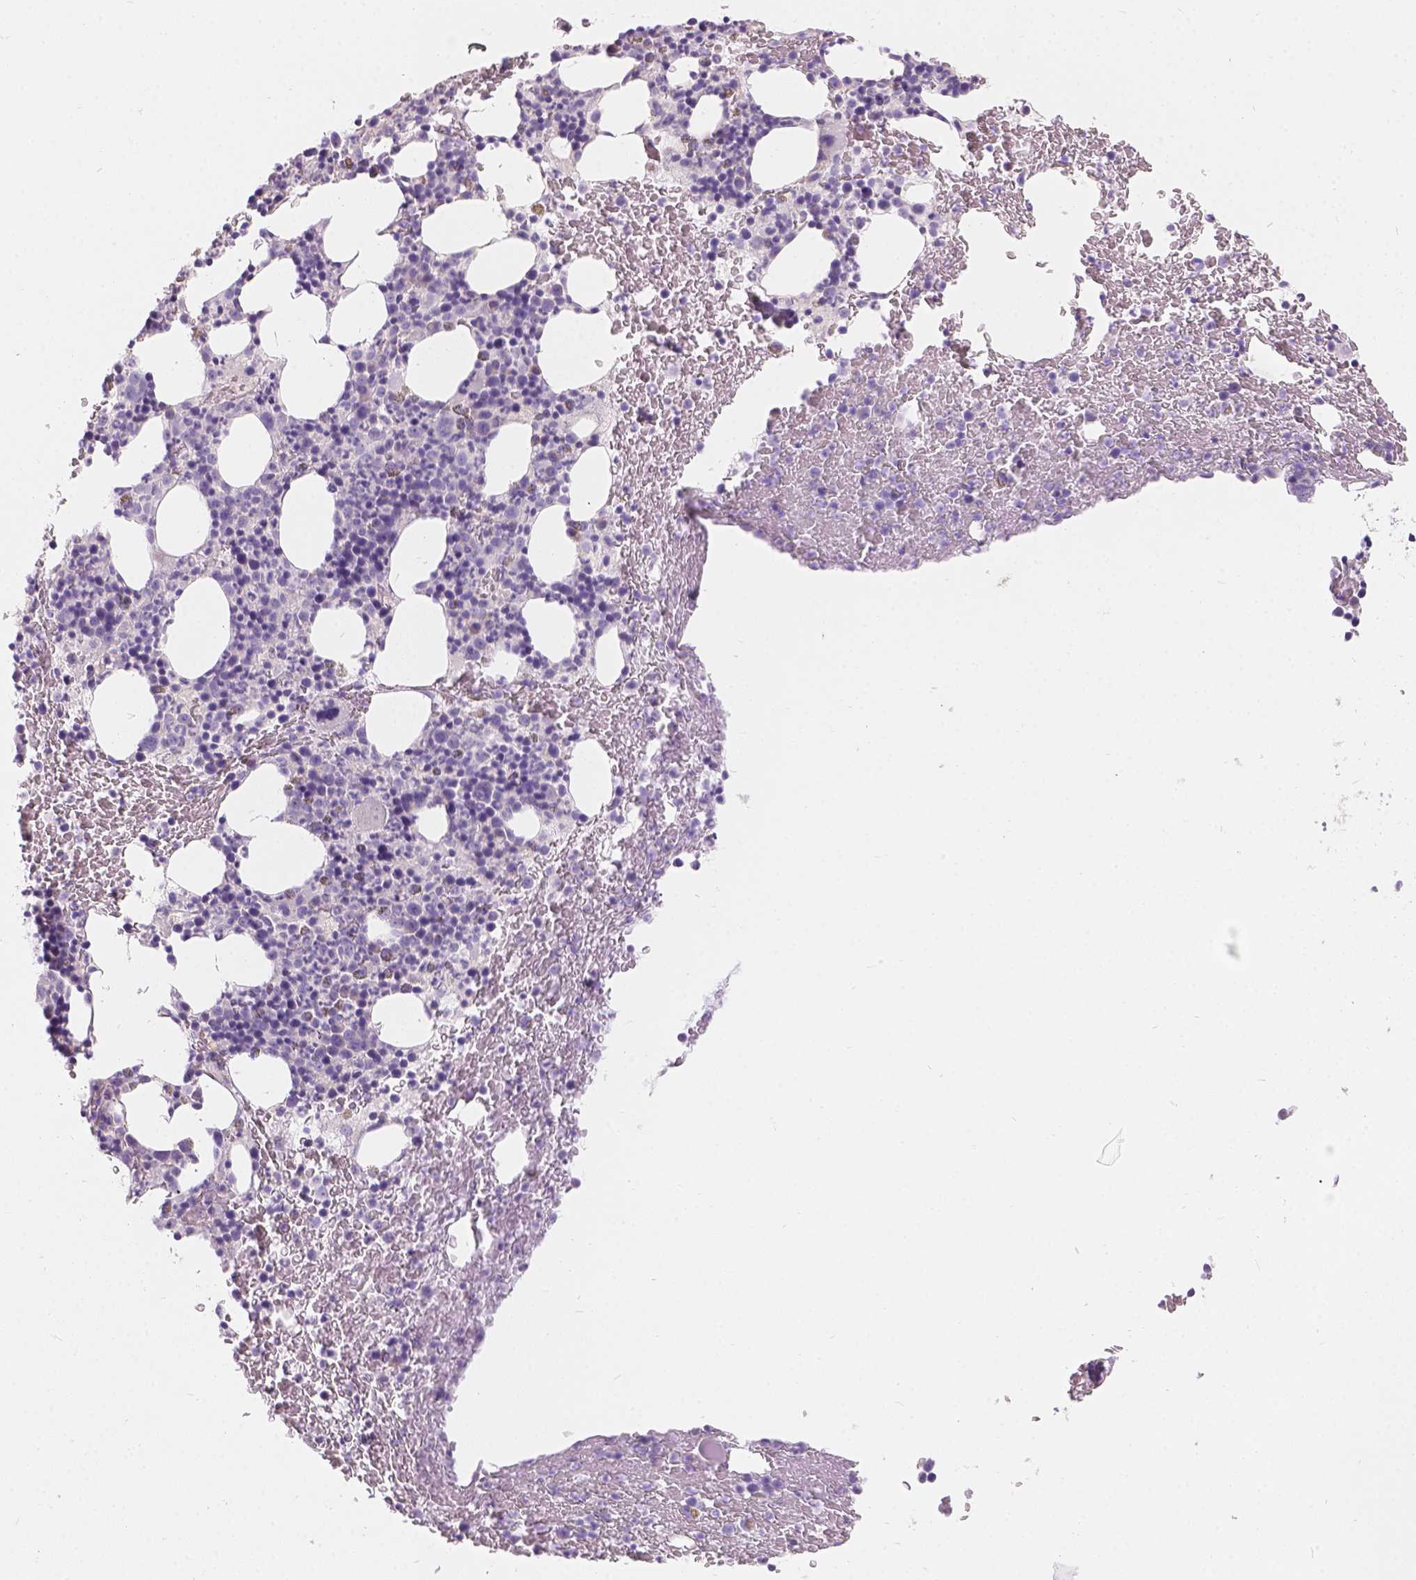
{"staining": {"intensity": "negative", "quantity": "none", "location": "none"}, "tissue": "bone marrow", "cell_type": "Hematopoietic cells", "image_type": "normal", "snomed": [{"axis": "morphology", "description": "Normal tissue, NOS"}, {"axis": "topography", "description": "Bone marrow"}], "caption": "This is a image of IHC staining of normal bone marrow, which shows no staining in hematopoietic cells.", "gene": "HTN3", "patient": {"sex": "male", "age": 72}}